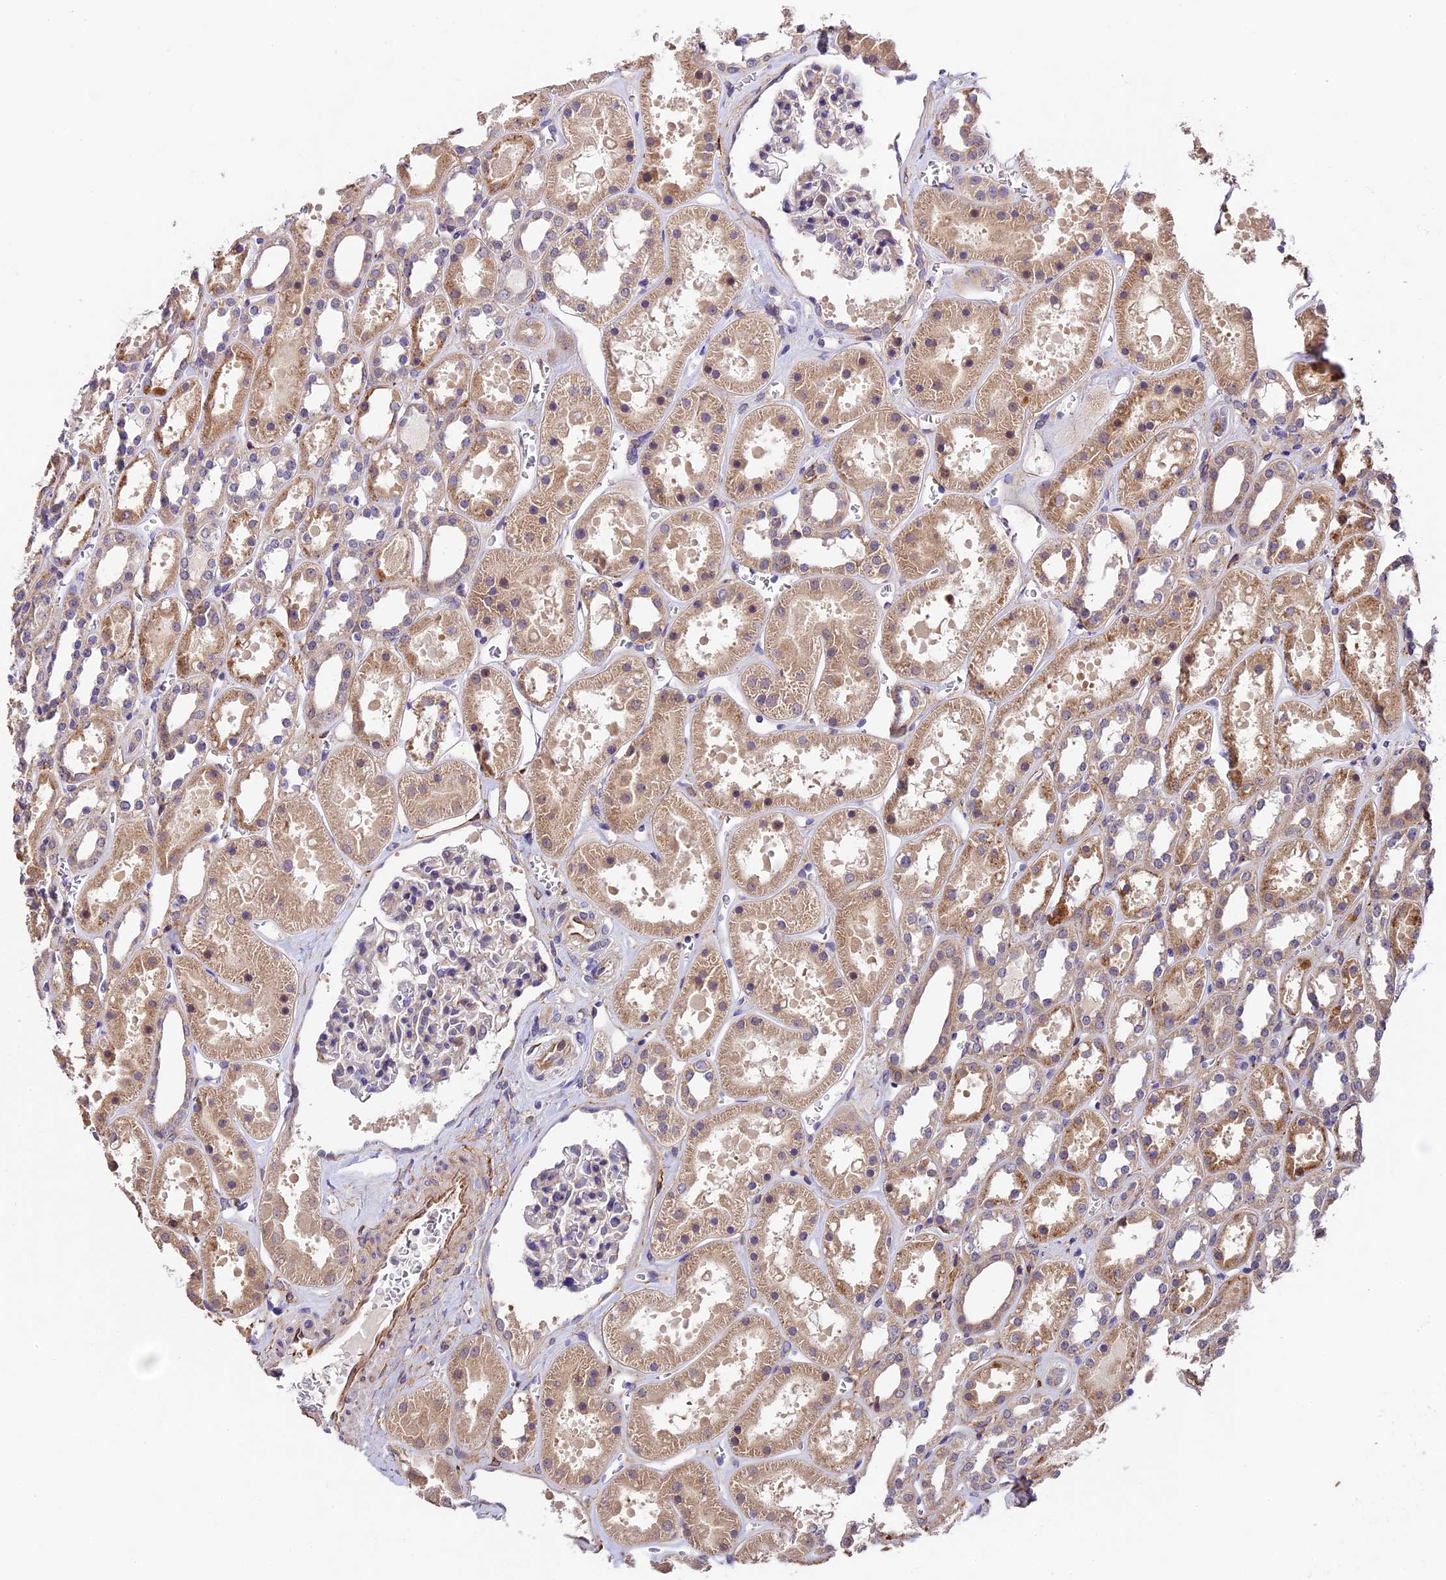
{"staining": {"intensity": "negative", "quantity": "none", "location": "none"}, "tissue": "kidney", "cell_type": "Cells in glomeruli", "image_type": "normal", "snomed": [{"axis": "morphology", "description": "Normal tissue, NOS"}, {"axis": "topography", "description": "Kidney"}], "caption": "This is a micrograph of IHC staining of unremarkable kidney, which shows no expression in cells in glomeruli.", "gene": "LSM7", "patient": {"sex": "female", "age": 41}}